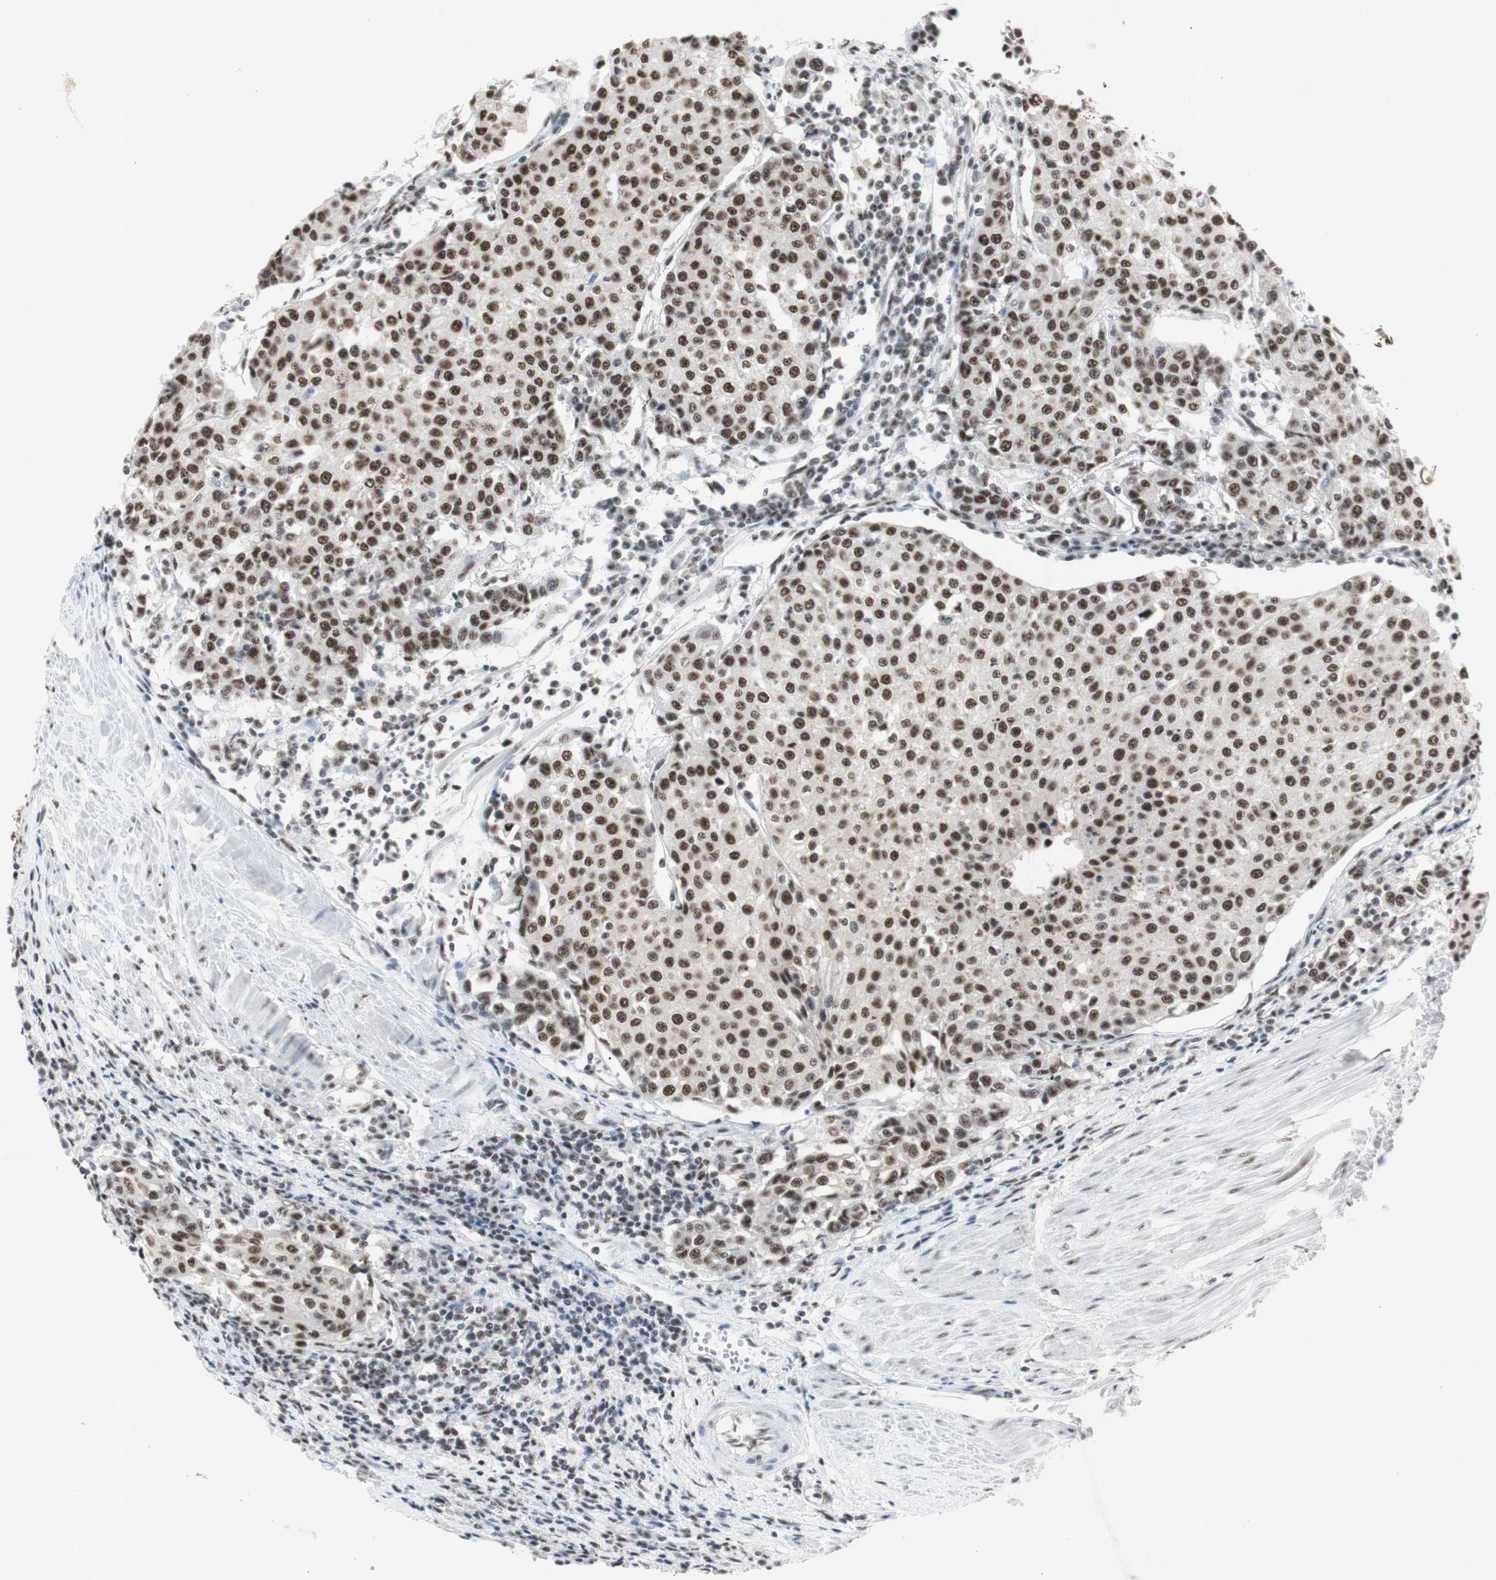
{"staining": {"intensity": "strong", "quantity": ">75%", "location": "nuclear"}, "tissue": "urothelial cancer", "cell_type": "Tumor cells", "image_type": "cancer", "snomed": [{"axis": "morphology", "description": "Urothelial carcinoma, High grade"}, {"axis": "topography", "description": "Urinary bladder"}], "caption": "A brown stain labels strong nuclear positivity of a protein in urothelial cancer tumor cells.", "gene": "SNRPB", "patient": {"sex": "female", "age": 85}}